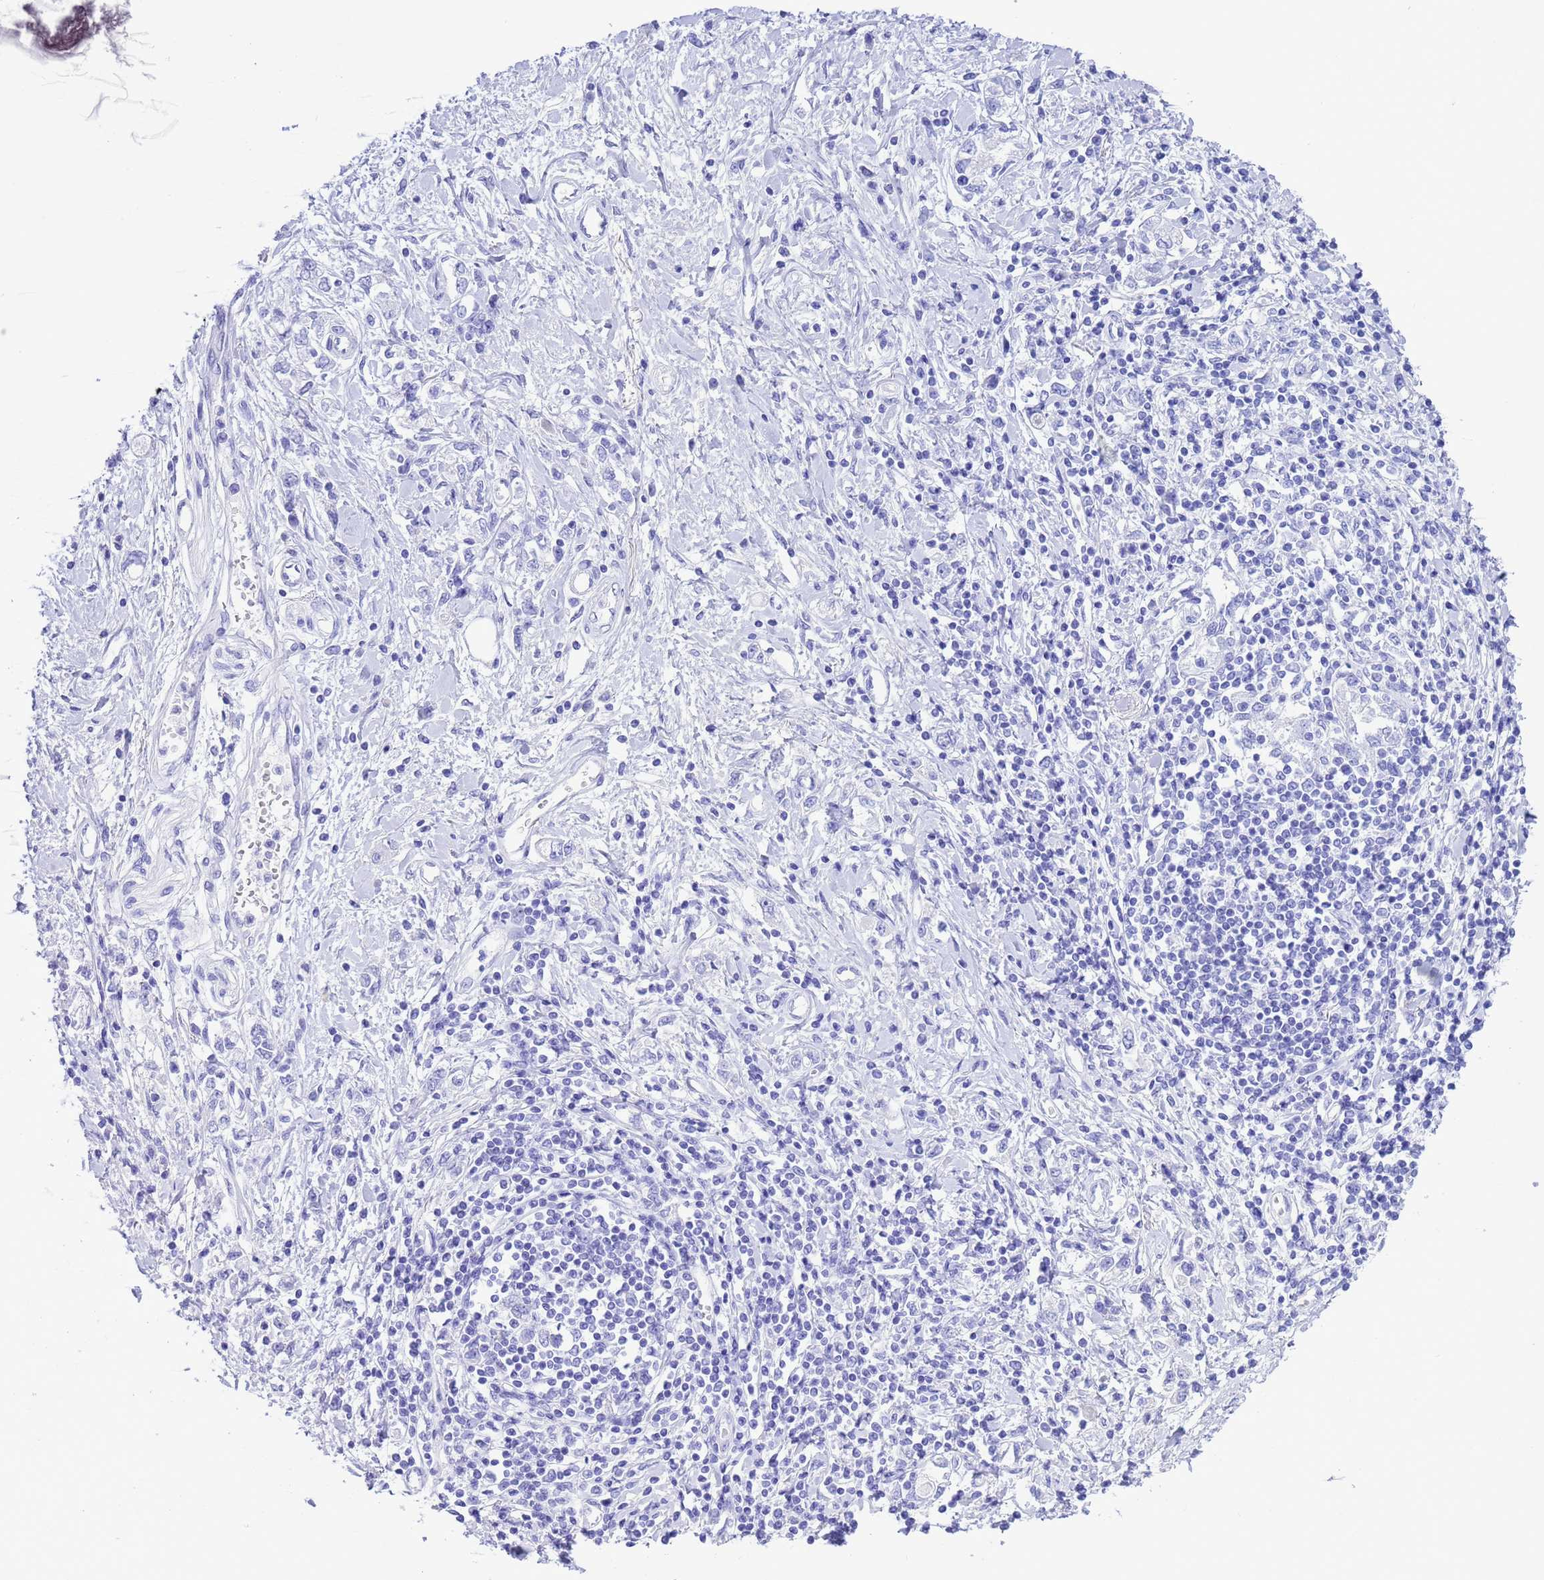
{"staining": {"intensity": "negative", "quantity": "none", "location": "none"}, "tissue": "stomach cancer", "cell_type": "Tumor cells", "image_type": "cancer", "snomed": [{"axis": "morphology", "description": "Adenocarcinoma, NOS"}, {"axis": "topography", "description": "Stomach"}], "caption": "Stomach cancer was stained to show a protein in brown. There is no significant staining in tumor cells.", "gene": "GSTM1", "patient": {"sex": "female", "age": 76}}